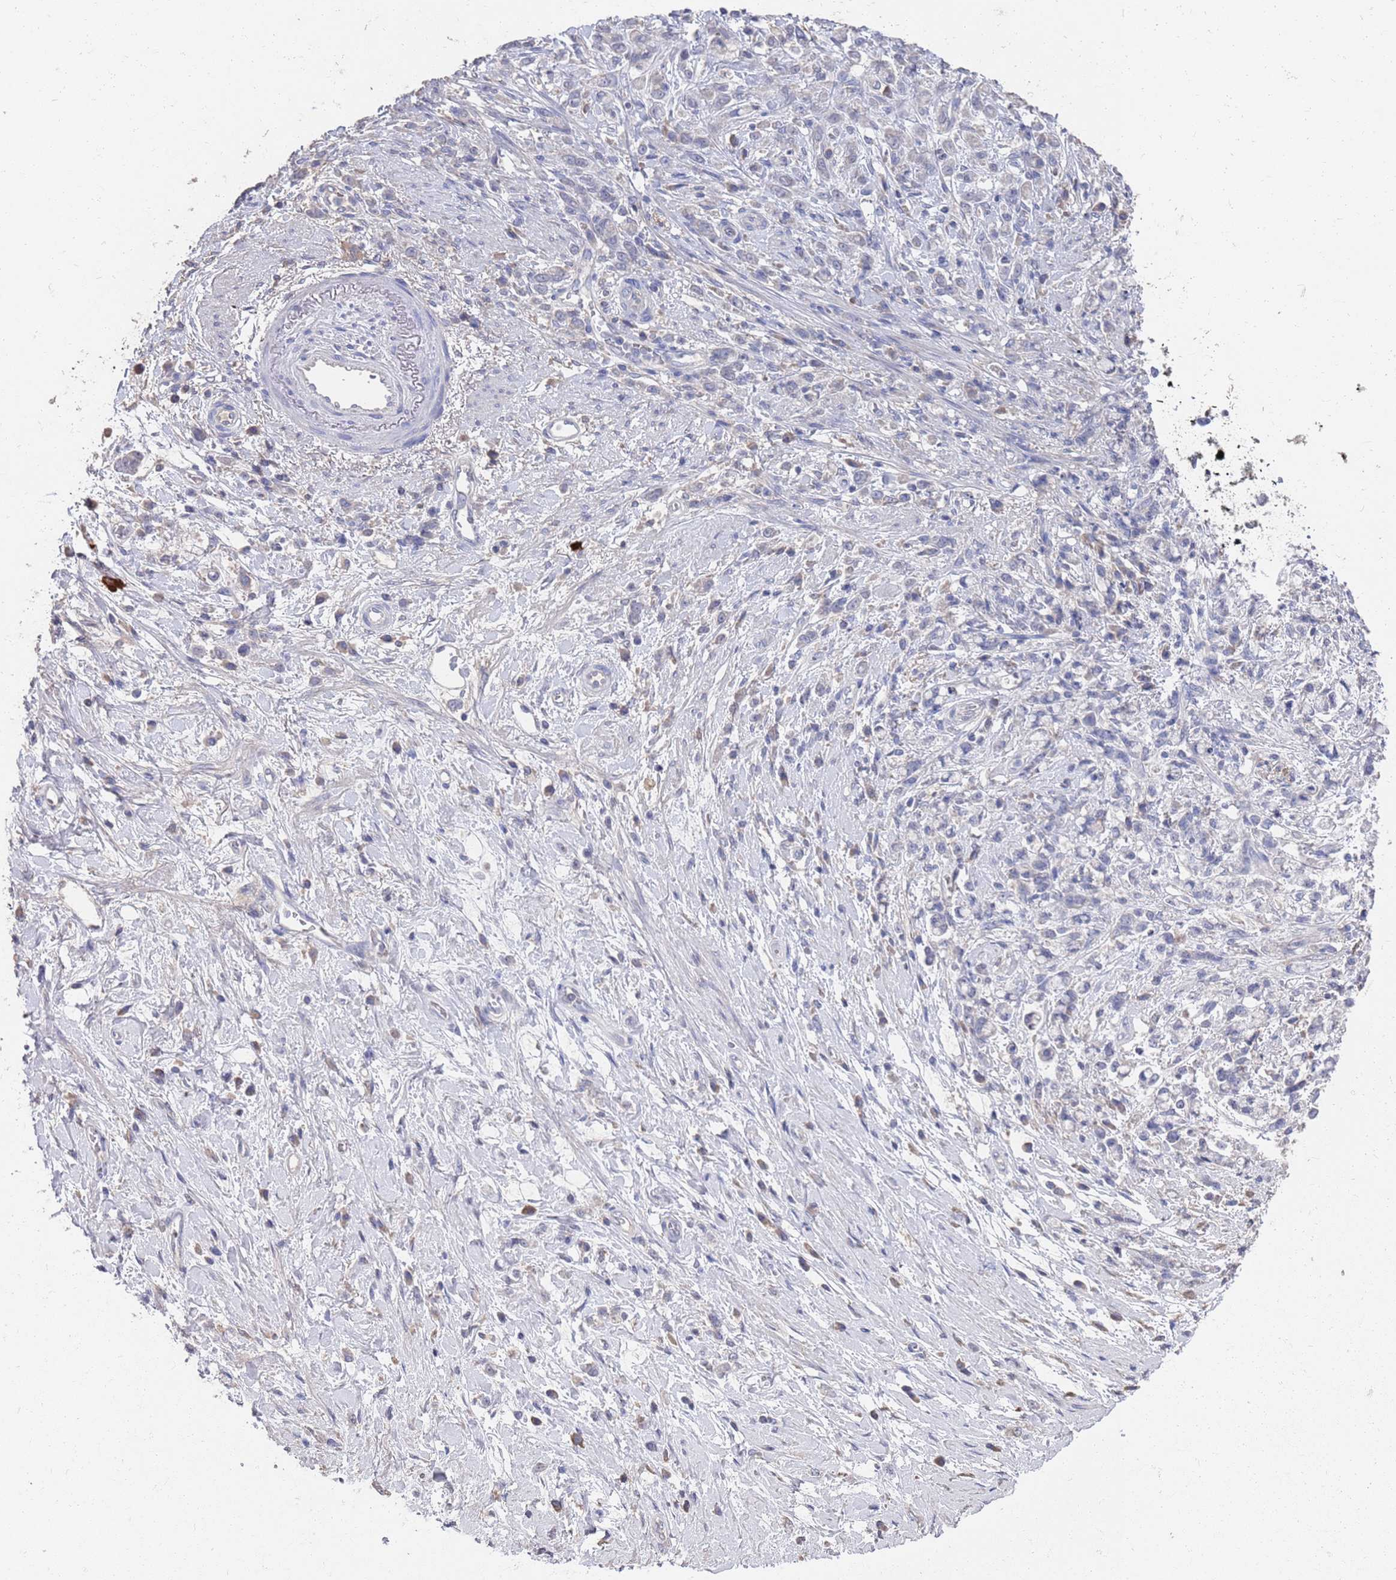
{"staining": {"intensity": "negative", "quantity": "none", "location": "none"}, "tissue": "stomach cancer", "cell_type": "Tumor cells", "image_type": "cancer", "snomed": [{"axis": "morphology", "description": "Adenocarcinoma, NOS"}, {"axis": "topography", "description": "Stomach"}], "caption": "DAB immunohistochemical staining of adenocarcinoma (stomach) shows no significant positivity in tumor cells.", "gene": "BTBD18", "patient": {"sex": "female", "age": 60}}